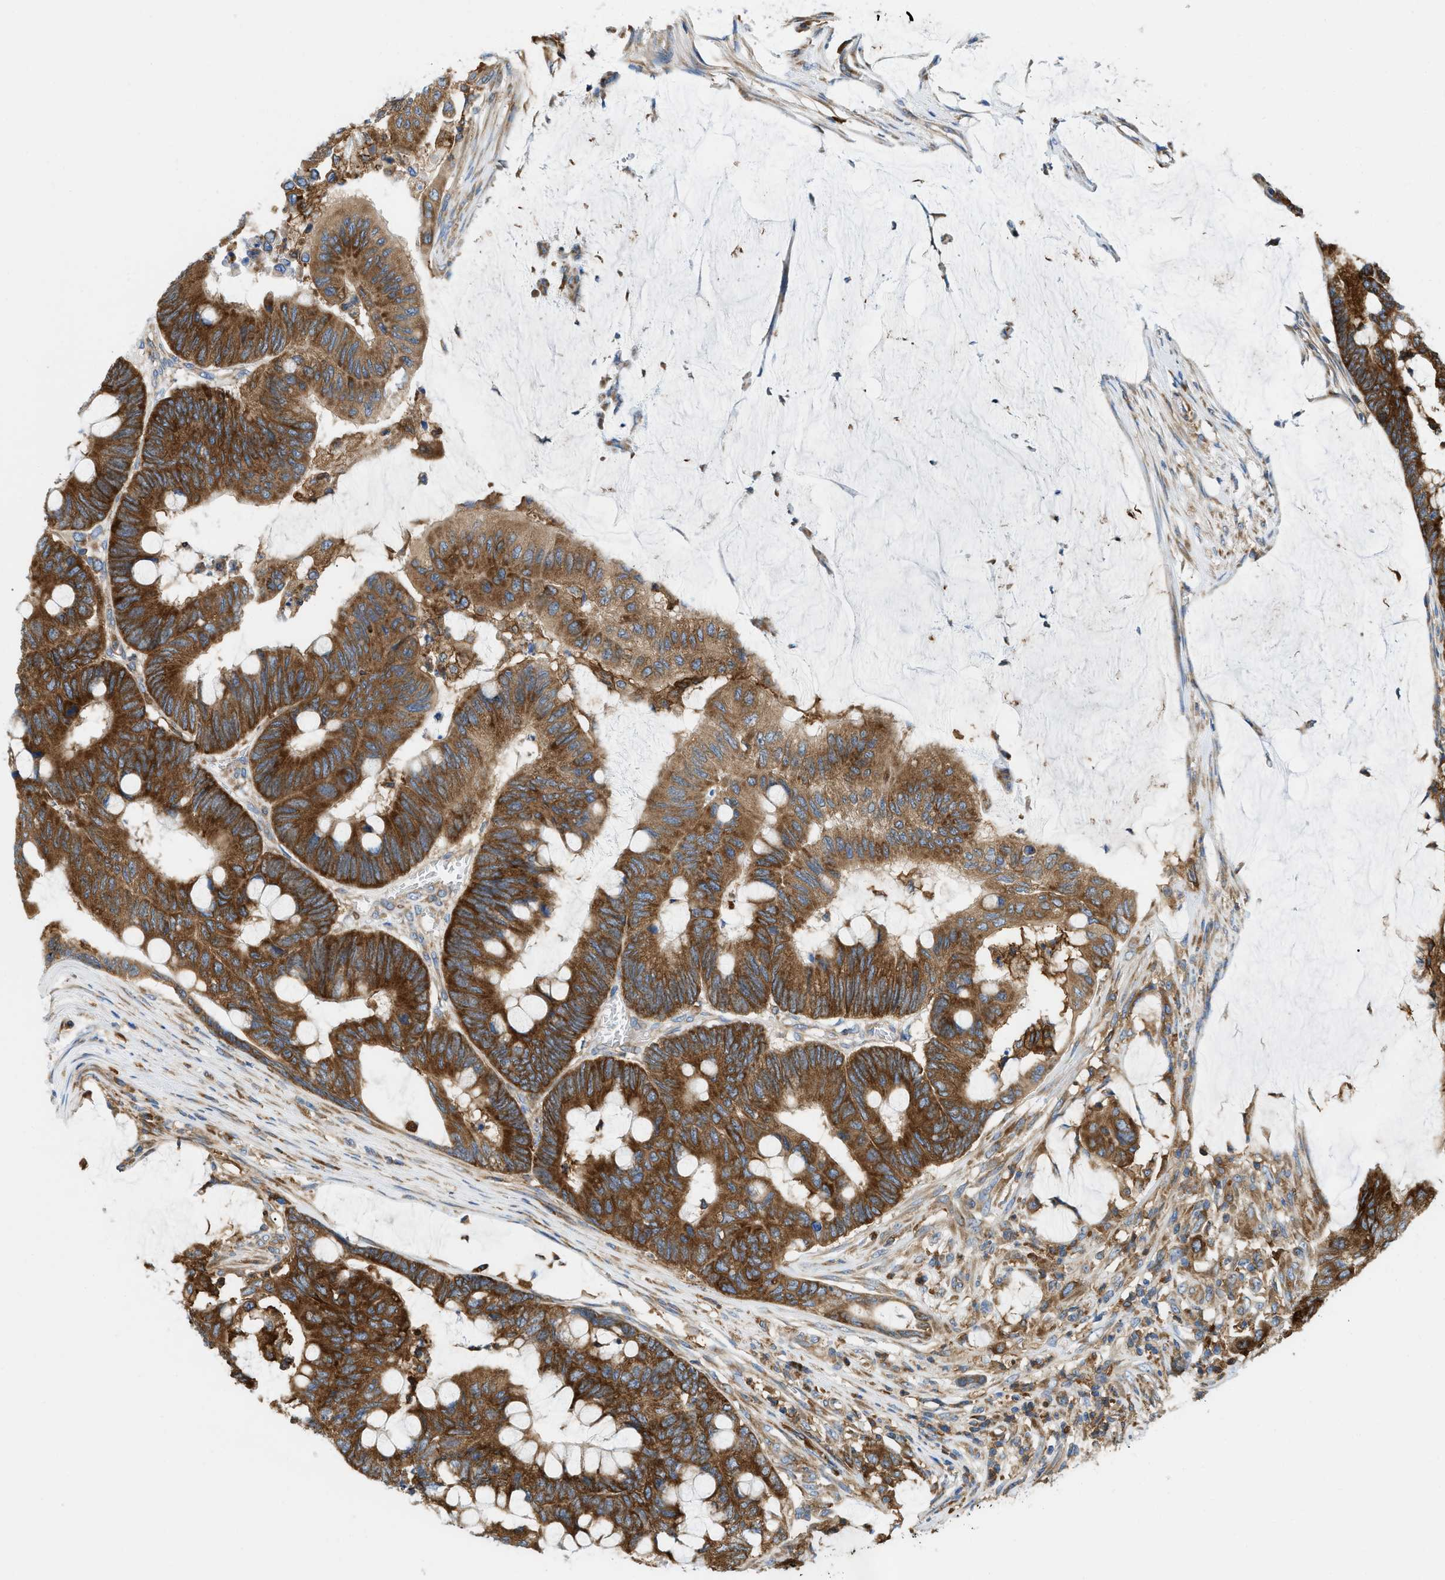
{"staining": {"intensity": "strong", "quantity": ">75%", "location": "cytoplasmic/membranous"}, "tissue": "colorectal cancer", "cell_type": "Tumor cells", "image_type": "cancer", "snomed": [{"axis": "morphology", "description": "Normal tissue, NOS"}, {"axis": "morphology", "description": "Adenocarcinoma, NOS"}, {"axis": "topography", "description": "Rectum"}], "caption": "A brown stain highlights strong cytoplasmic/membranous staining of a protein in human colorectal cancer (adenocarcinoma) tumor cells.", "gene": "GPAT4", "patient": {"sex": "male", "age": 92}}